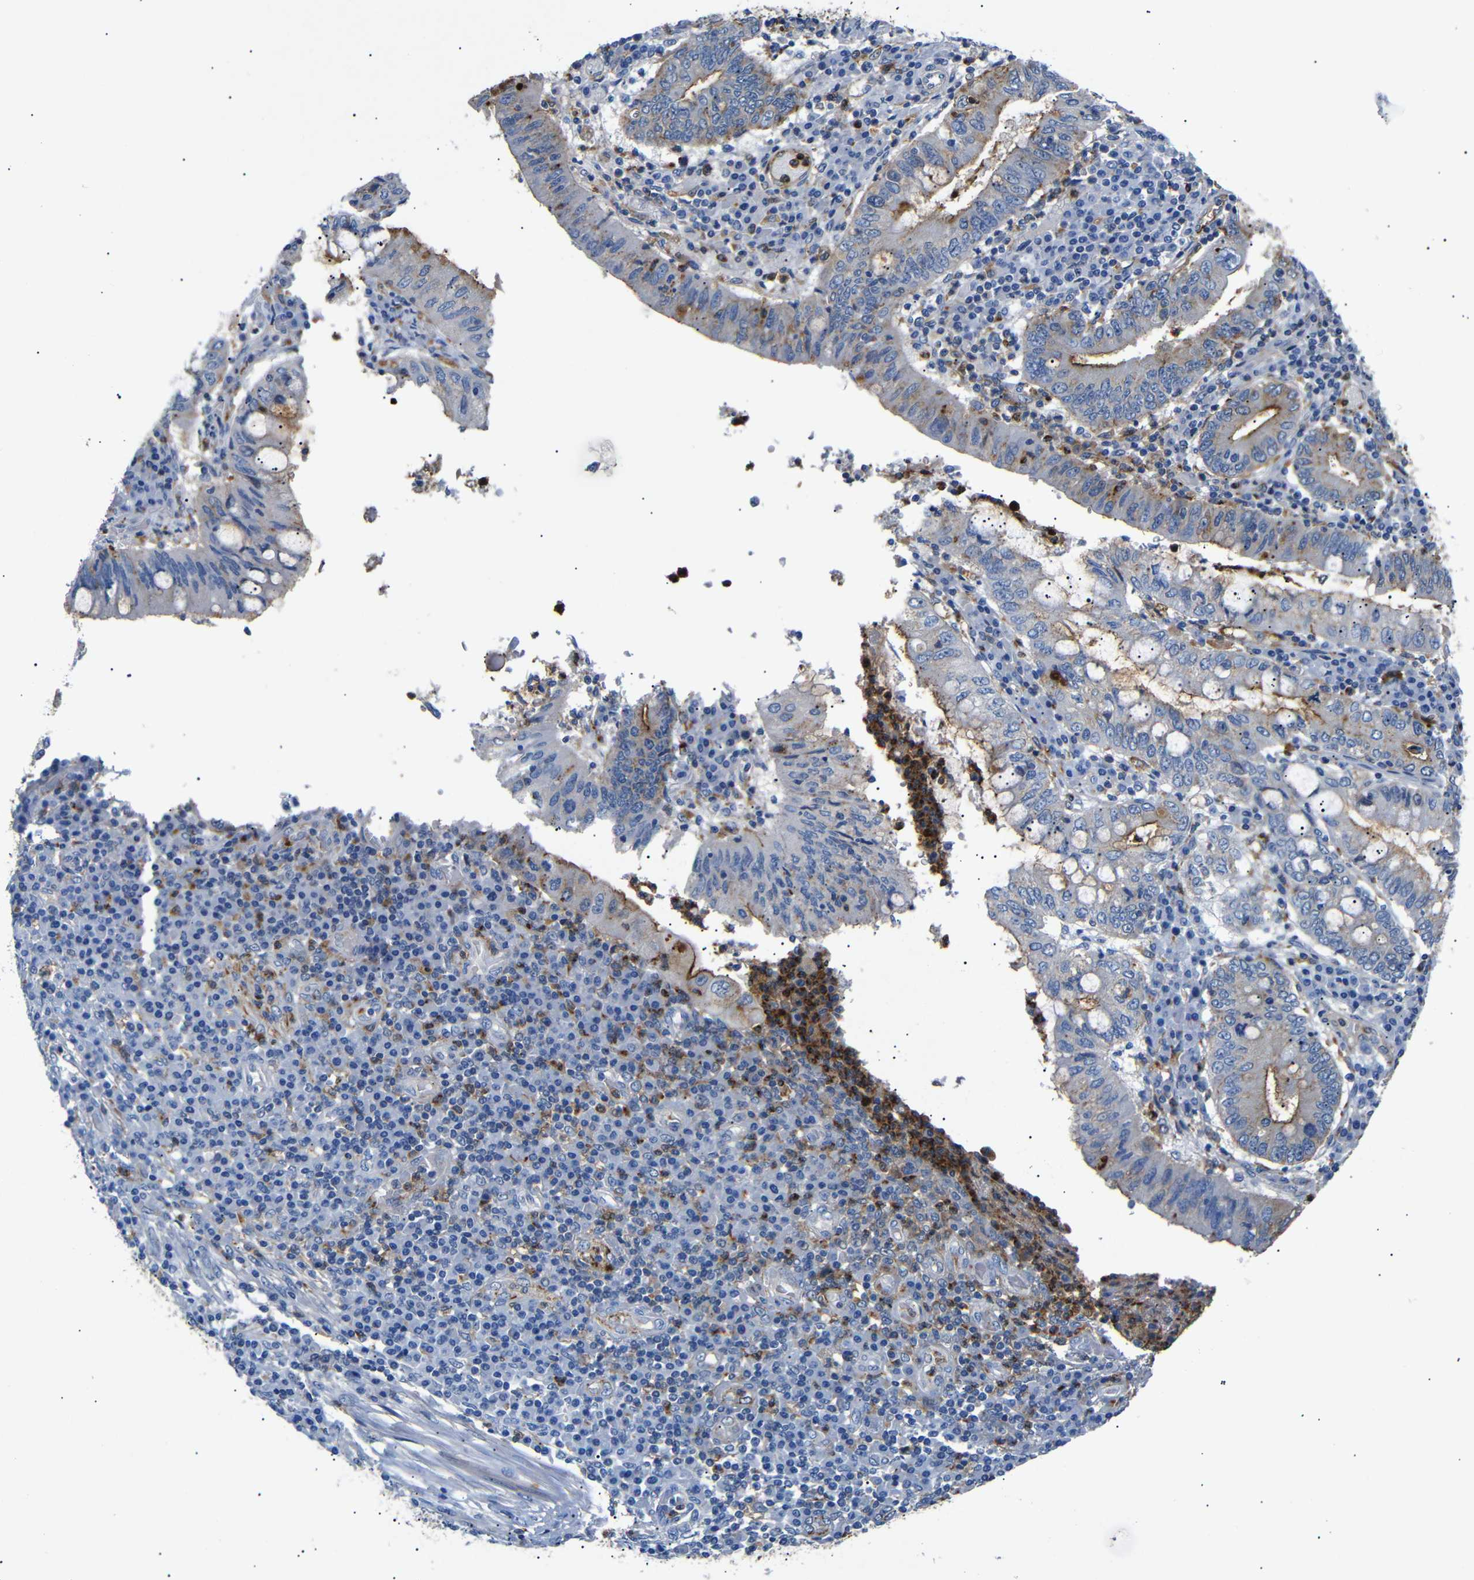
{"staining": {"intensity": "moderate", "quantity": "<25%", "location": "cytoplasmic/membranous"}, "tissue": "stomach cancer", "cell_type": "Tumor cells", "image_type": "cancer", "snomed": [{"axis": "morphology", "description": "Normal tissue, NOS"}, {"axis": "morphology", "description": "Adenocarcinoma, NOS"}, {"axis": "topography", "description": "Esophagus"}, {"axis": "topography", "description": "Stomach, upper"}, {"axis": "topography", "description": "Peripheral nerve tissue"}], "caption": "Protein staining shows moderate cytoplasmic/membranous staining in approximately <25% of tumor cells in stomach cancer (adenocarcinoma). (Stains: DAB (3,3'-diaminobenzidine) in brown, nuclei in blue, Microscopy: brightfield microscopy at high magnification).", "gene": "SDCBP", "patient": {"sex": "male", "age": 62}}